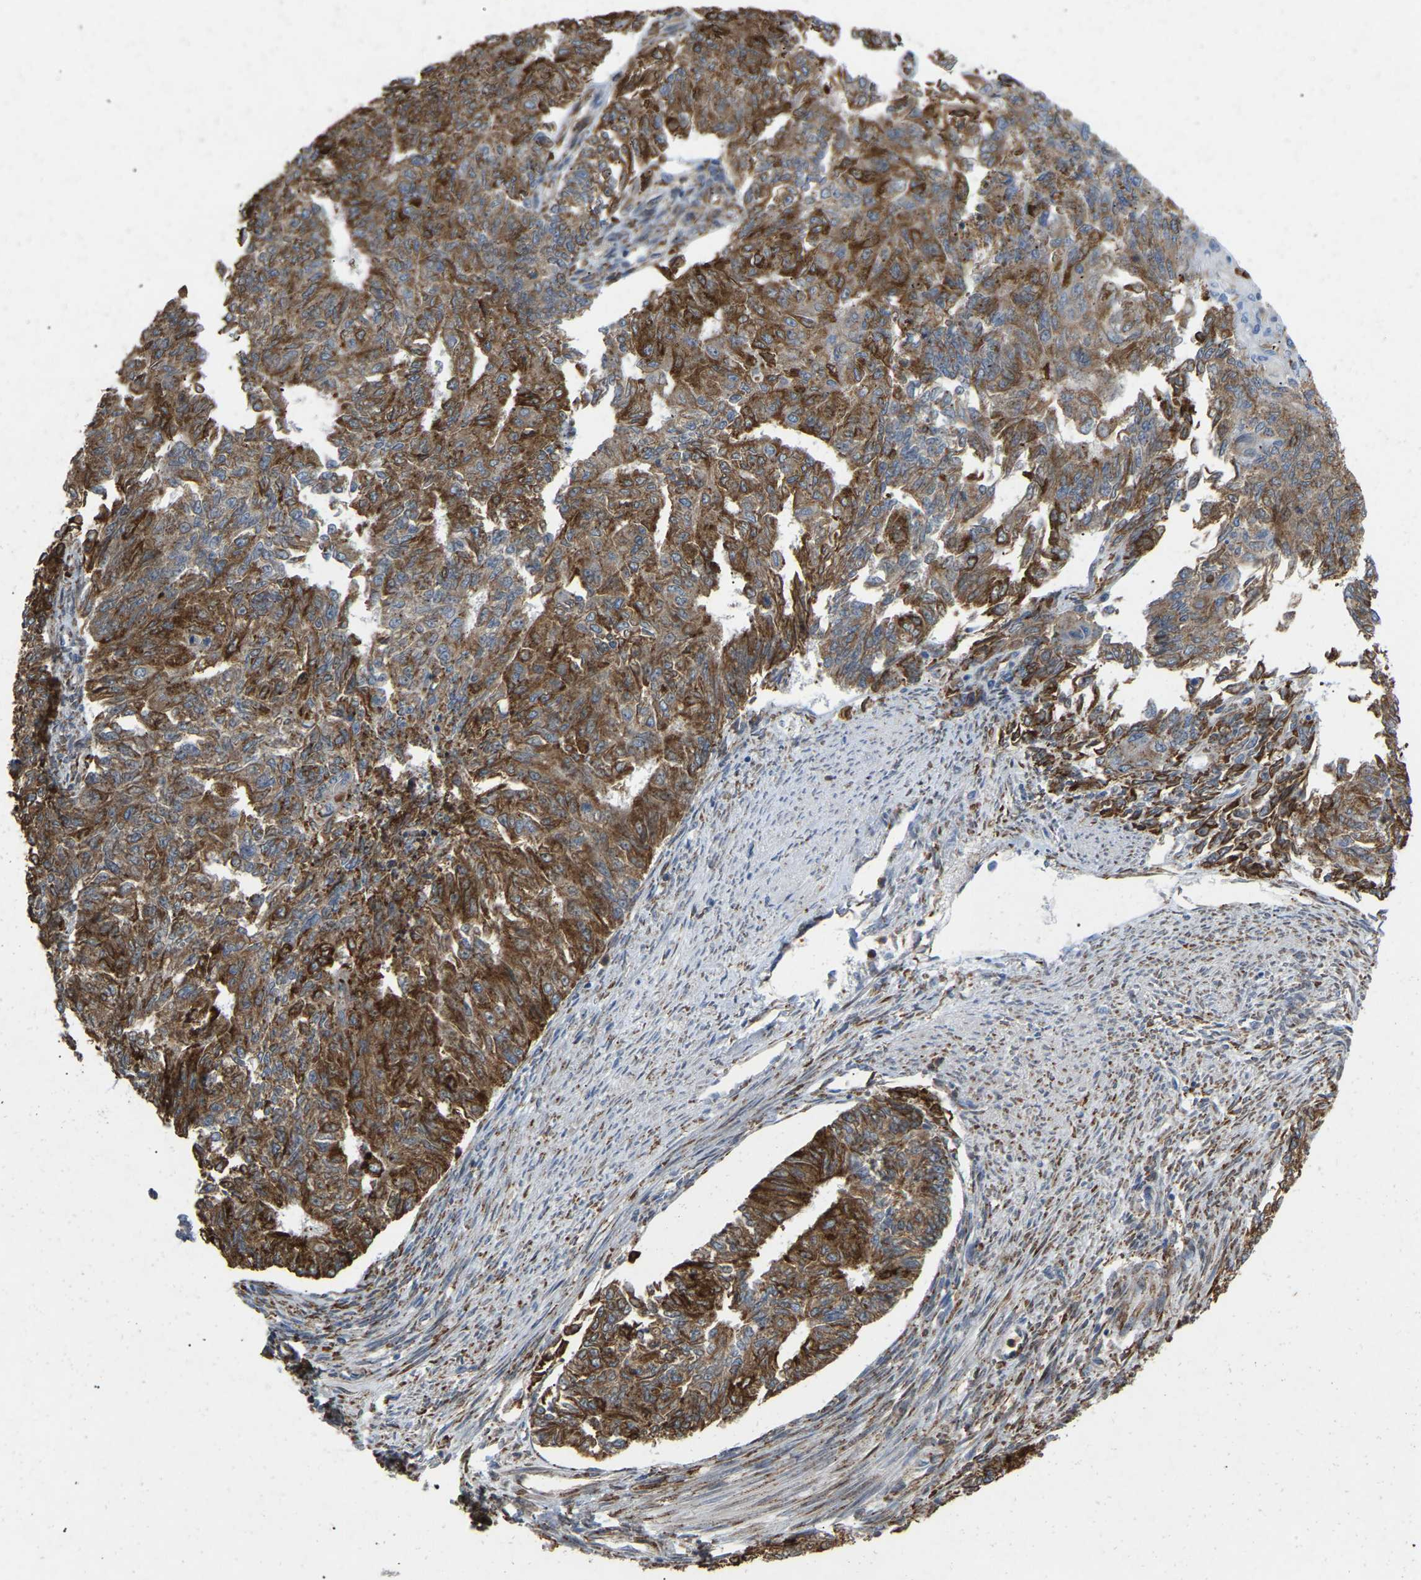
{"staining": {"intensity": "strong", "quantity": ">75%", "location": "cytoplasmic/membranous"}, "tissue": "endometrial cancer", "cell_type": "Tumor cells", "image_type": "cancer", "snomed": [{"axis": "morphology", "description": "Adenocarcinoma, NOS"}, {"axis": "topography", "description": "Endometrium"}], "caption": "Tumor cells reveal strong cytoplasmic/membranous staining in approximately >75% of cells in endometrial adenocarcinoma. (Stains: DAB (3,3'-diaminobenzidine) in brown, nuclei in blue, Microscopy: brightfield microscopy at high magnification).", "gene": "RHEB", "patient": {"sex": "female", "age": 32}}